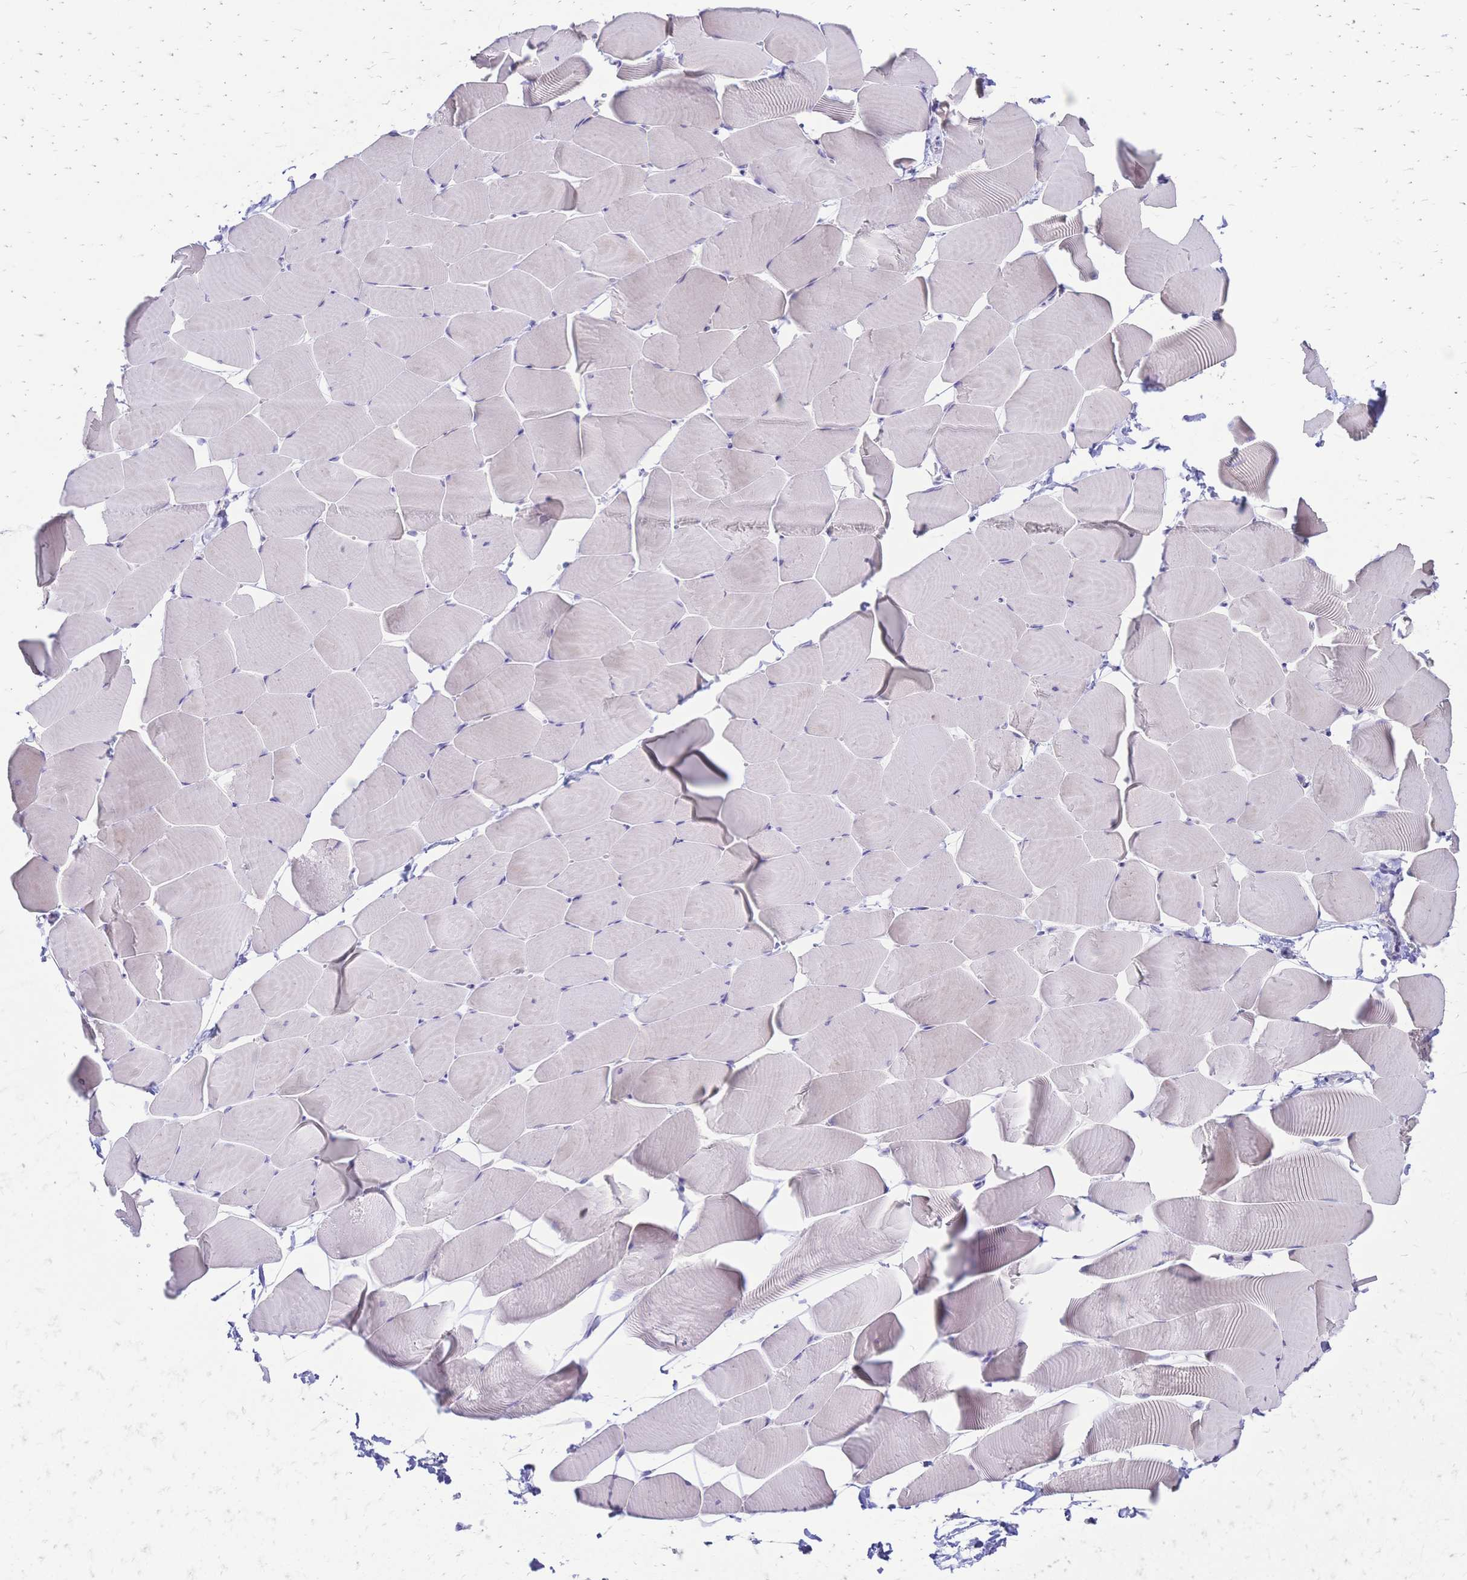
{"staining": {"intensity": "weak", "quantity": "<25%", "location": "cytoplasmic/membranous"}, "tissue": "skeletal muscle", "cell_type": "Myocytes", "image_type": "normal", "snomed": [{"axis": "morphology", "description": "Normal tissue, NOS"}, {"axis": "topography", "description": "Skeletal muscle"}], "caption": "Histopathology image shows no protein expression in myocytes of unremarkable skeletal muscle. (IHC, brightfield microscopy, high magnification).", "gene": "IL2RA", "patient": {"sex": "male", "age": 25}}